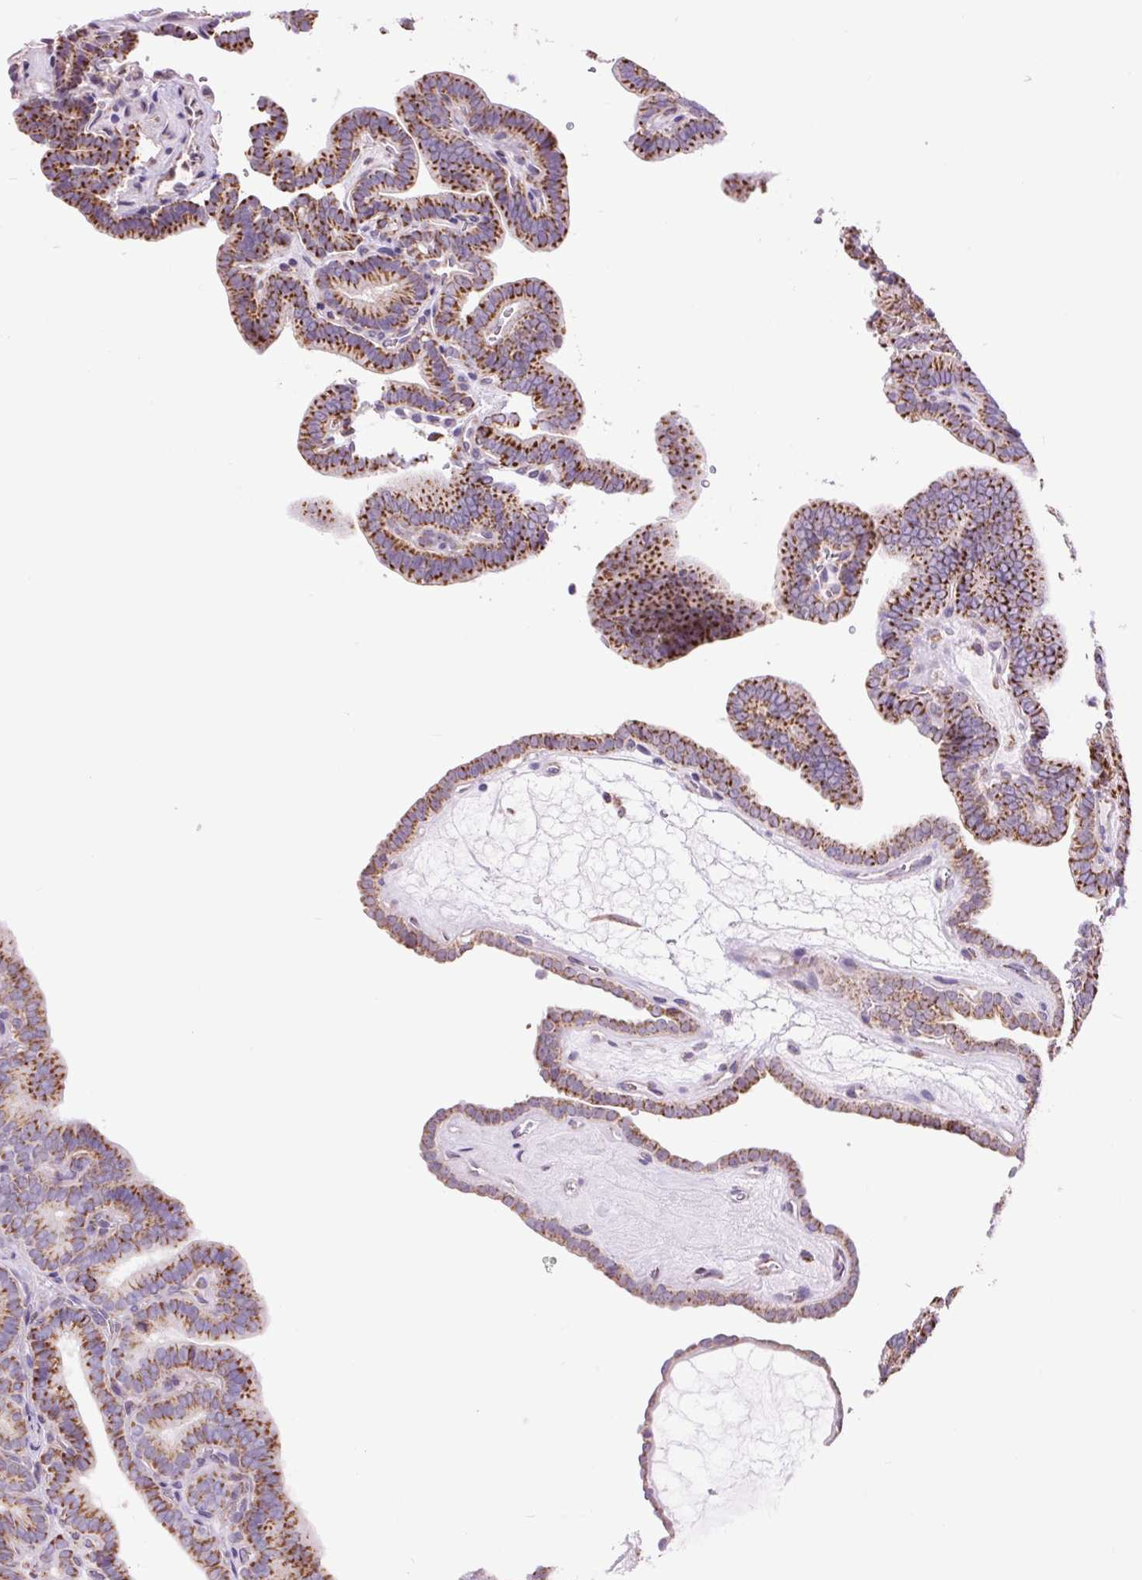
{"staining": {"intensity": "strong", "quantity": ">75%", "location": "cytoplasmic/membranous"}, "tissue": "thyroid cancer", "cell_type": "Tumor cells", "image_type": "cancer", "snomed": [{"axis": "morphology", "description": "Papillary adenocarcinoma, NOS"}, {"axis": "topography", "description": "Thyroid gland"}], "caption": "Tumor cells display strong cytoplasmic/membranous staining in about >75% of cells in thyroid cancer. The staining was performed using DAB, with brown indicating positive protein expression. Nuclei are stained blue with hematoxylin.", "gene": "ATP5PB", "patient": {"sex": "female", "age": 21}}